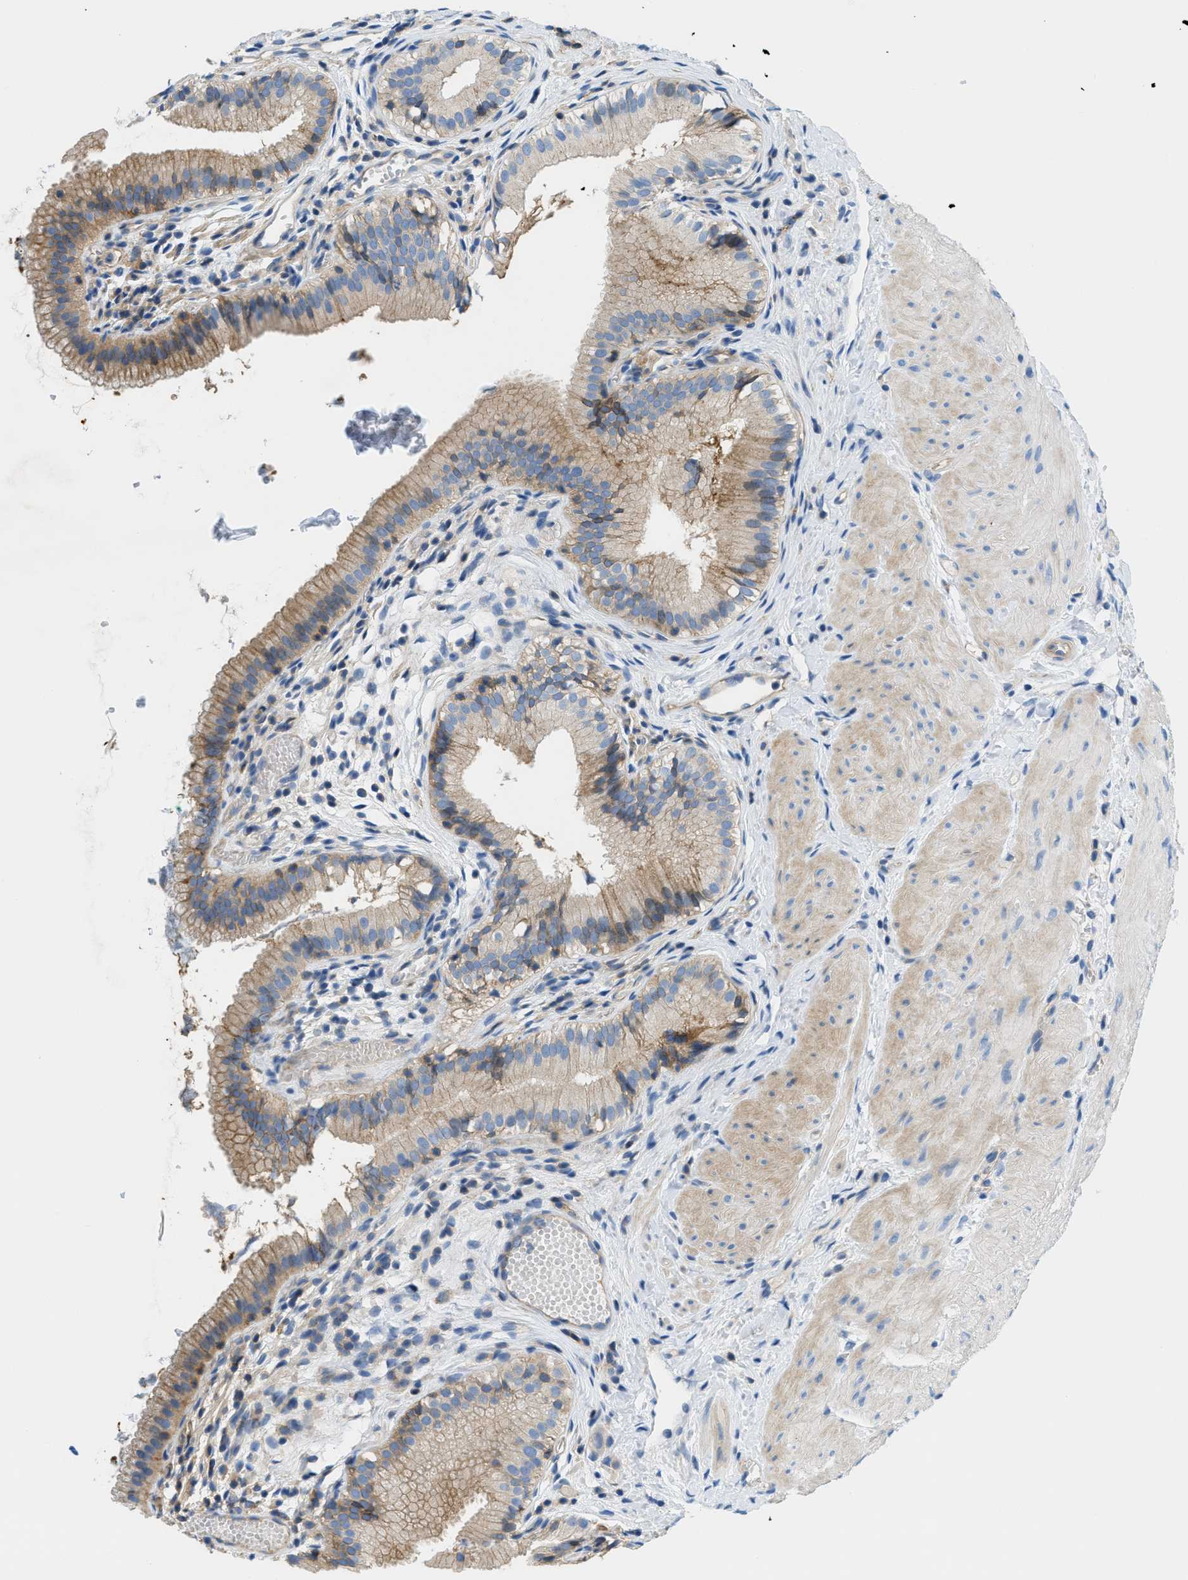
{"staining": {"intensity": "moderate", "quantity": ">75%", "location": "cytoplasmic/membranous"}, "tissue": "gallbladder", "cell_type": "Glandular cells", "image_type": "normal", "snomed": [{"axis": "morphology", "description": "Normal tissue, NOS"}, {"axis": "topography", "description": "Gallbladder"}], "caption": "IHC photomicrograph of benign gallbladder: human gallbladder stained using immunohistochemistry displays medium levels of moderate protein expression localized specifically in the cytoplasmic/membranous of glandular cells, appearing as a cytoplasmic/membranous brown color.", "gene": "ORAI1", "patient": {"sex": "female", "age": 26}}